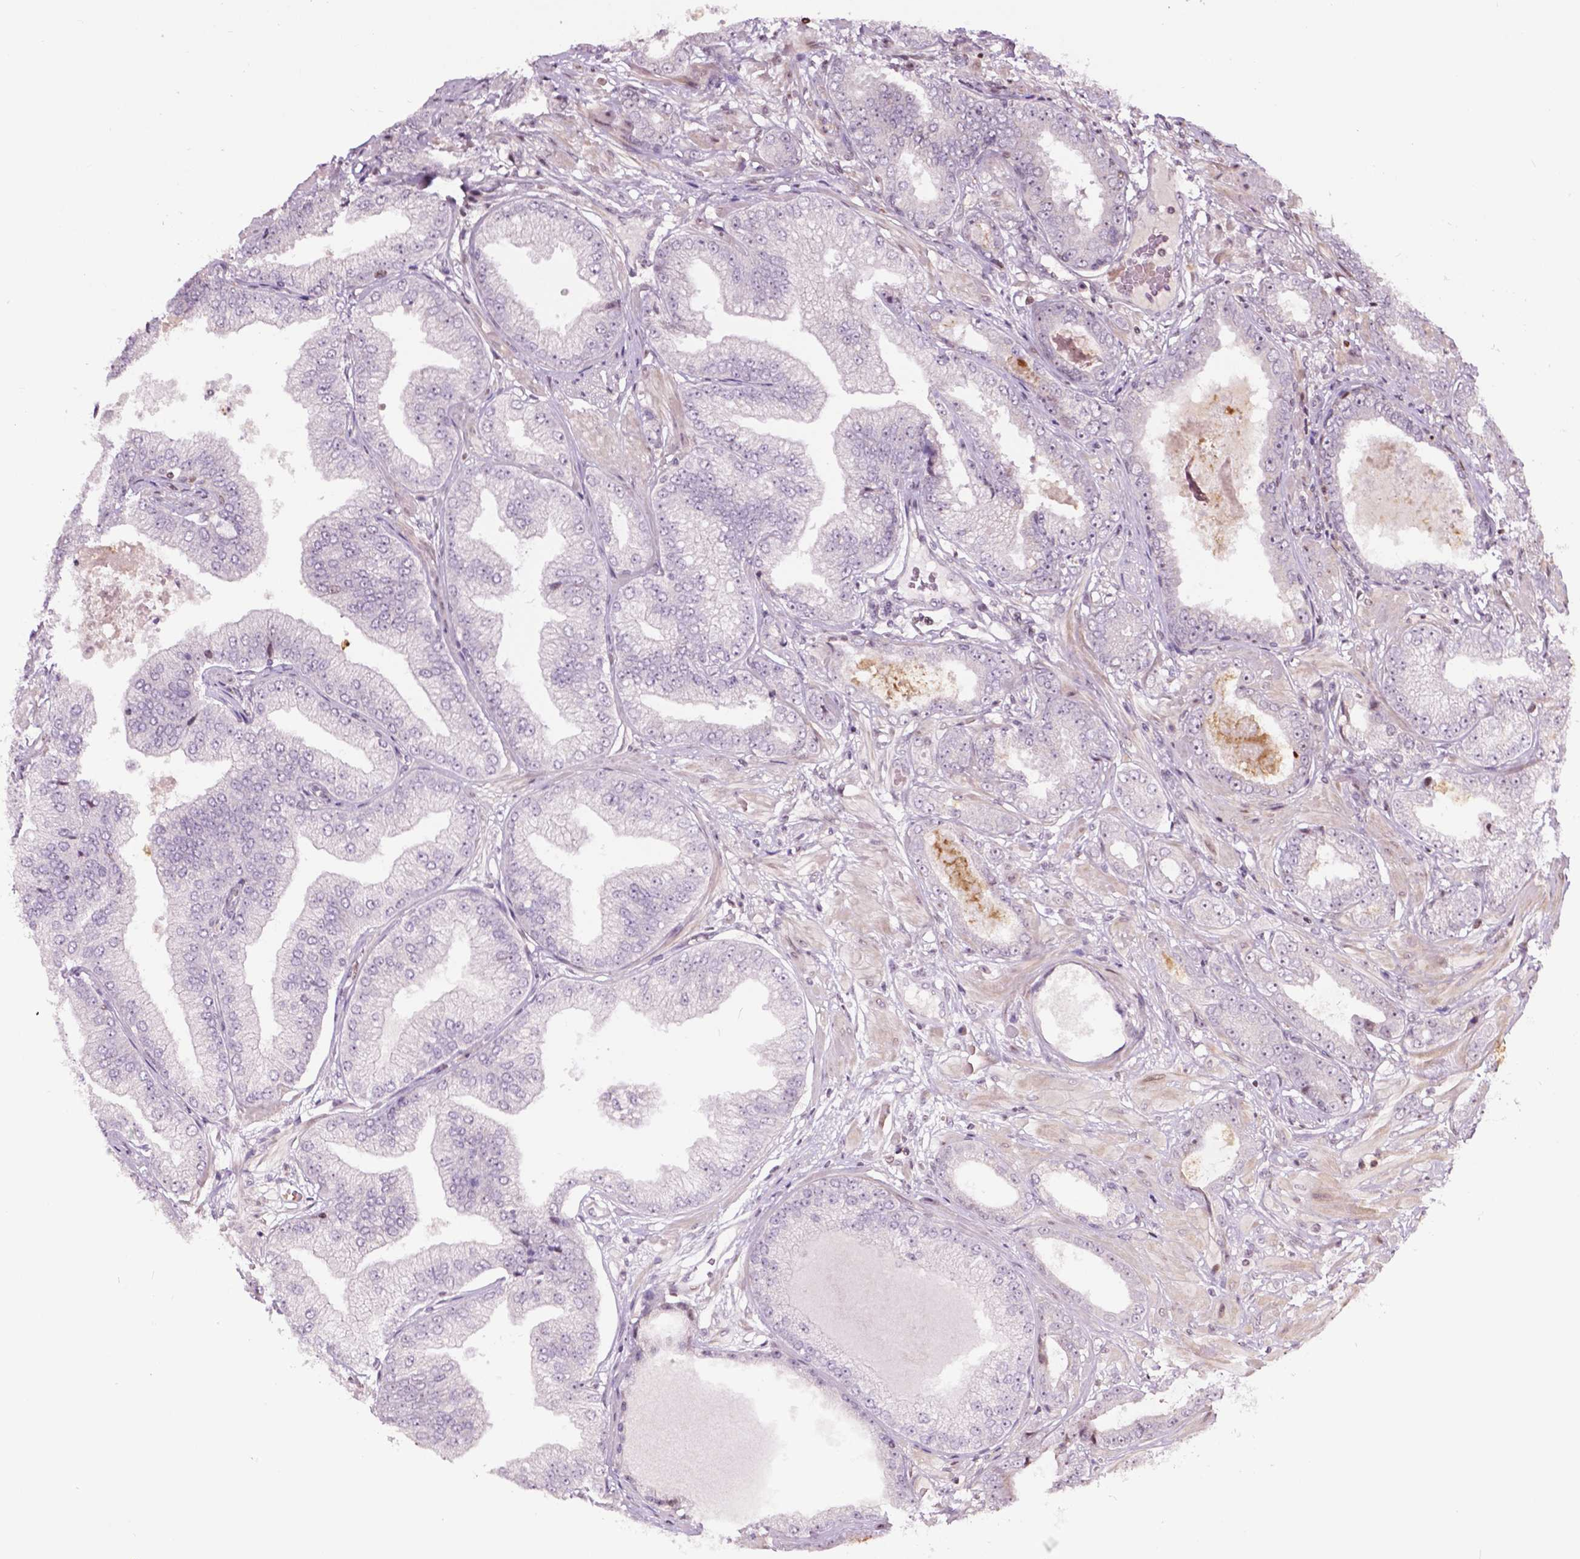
{"staining": {"intensity": "negative", "quantity": "none", "location": "none"}, "tissue": "prostate cancer", "cell_type": "Tumor cells", "image_type": "cancer", "snomed": [{"axis": "morphology", "description": "Adenocarcinoma, Low grade"}, {"axis": "topography", "description": "Prostate"}], "caption": "High magnification brightfield microscopy of prostate cancer (adenocarcinoma (low-grade)) stained with DAB (brown) and counterstained with hematoxylin (blue): tumor cells show no significant staining.", "gene": "PTPN18", "patient": {"sex": "male", "age": 55}}